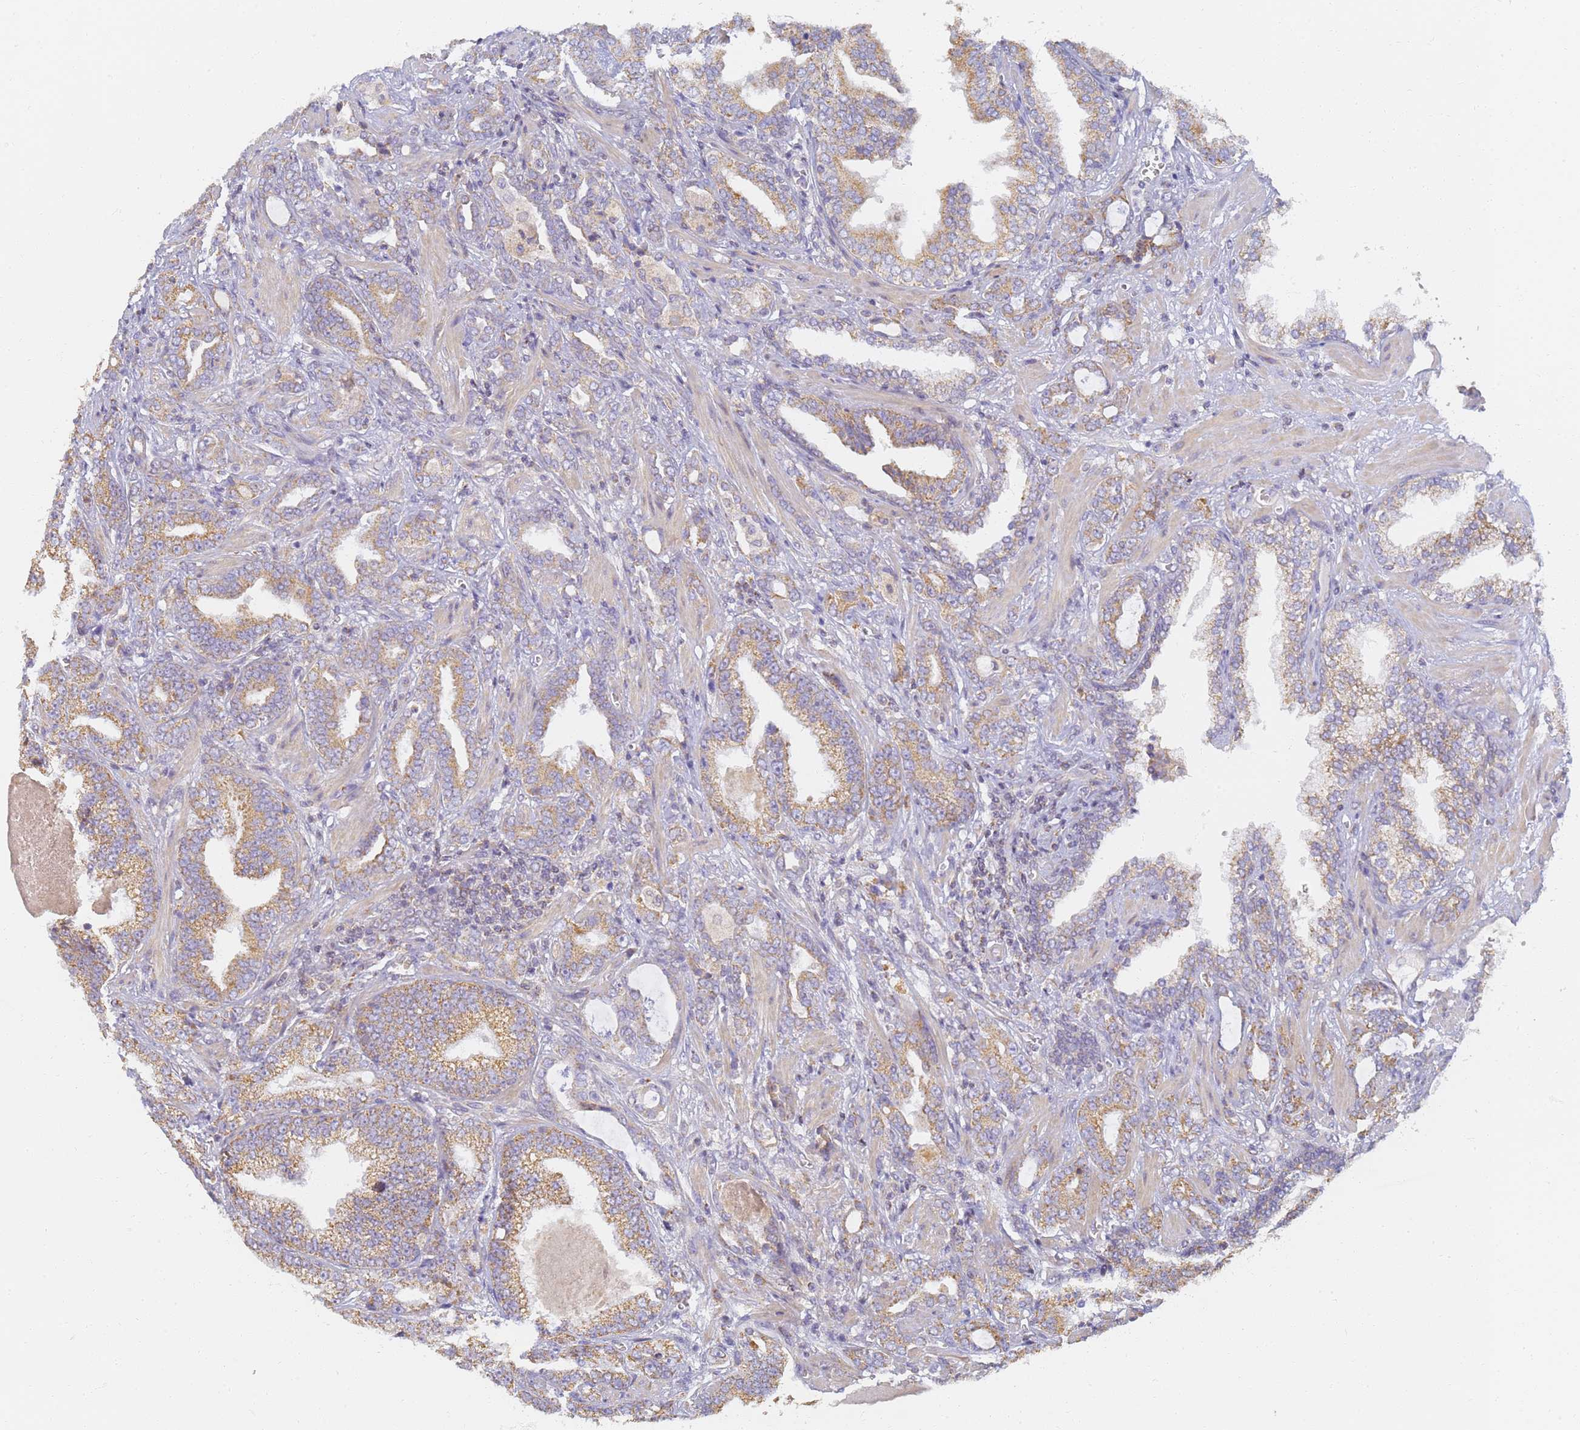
{"staining": {"intensity": "moderate", "quantity": ">75%", "location": "cytoplasmic/membranous"}, "tissue": "prostate cancer", "cell_type": "Tumor cells", "image_type": "cancer", "snomed": [{"axis": "morphology", "description": "Adenocarcinoma, High grade"}, {"axis": "topography", "description": "Prostate and seminal vesicle, NOS"}], "caption": "Immunohistochemical staining of adenocarcinoma (high-grade) (prostate) displays medium levels of moderate cytoplasmic/membranous positivity in about >75% of tumor cells.", "gene": "UTP23", "patient": {"sex": "male", "age": 67}}